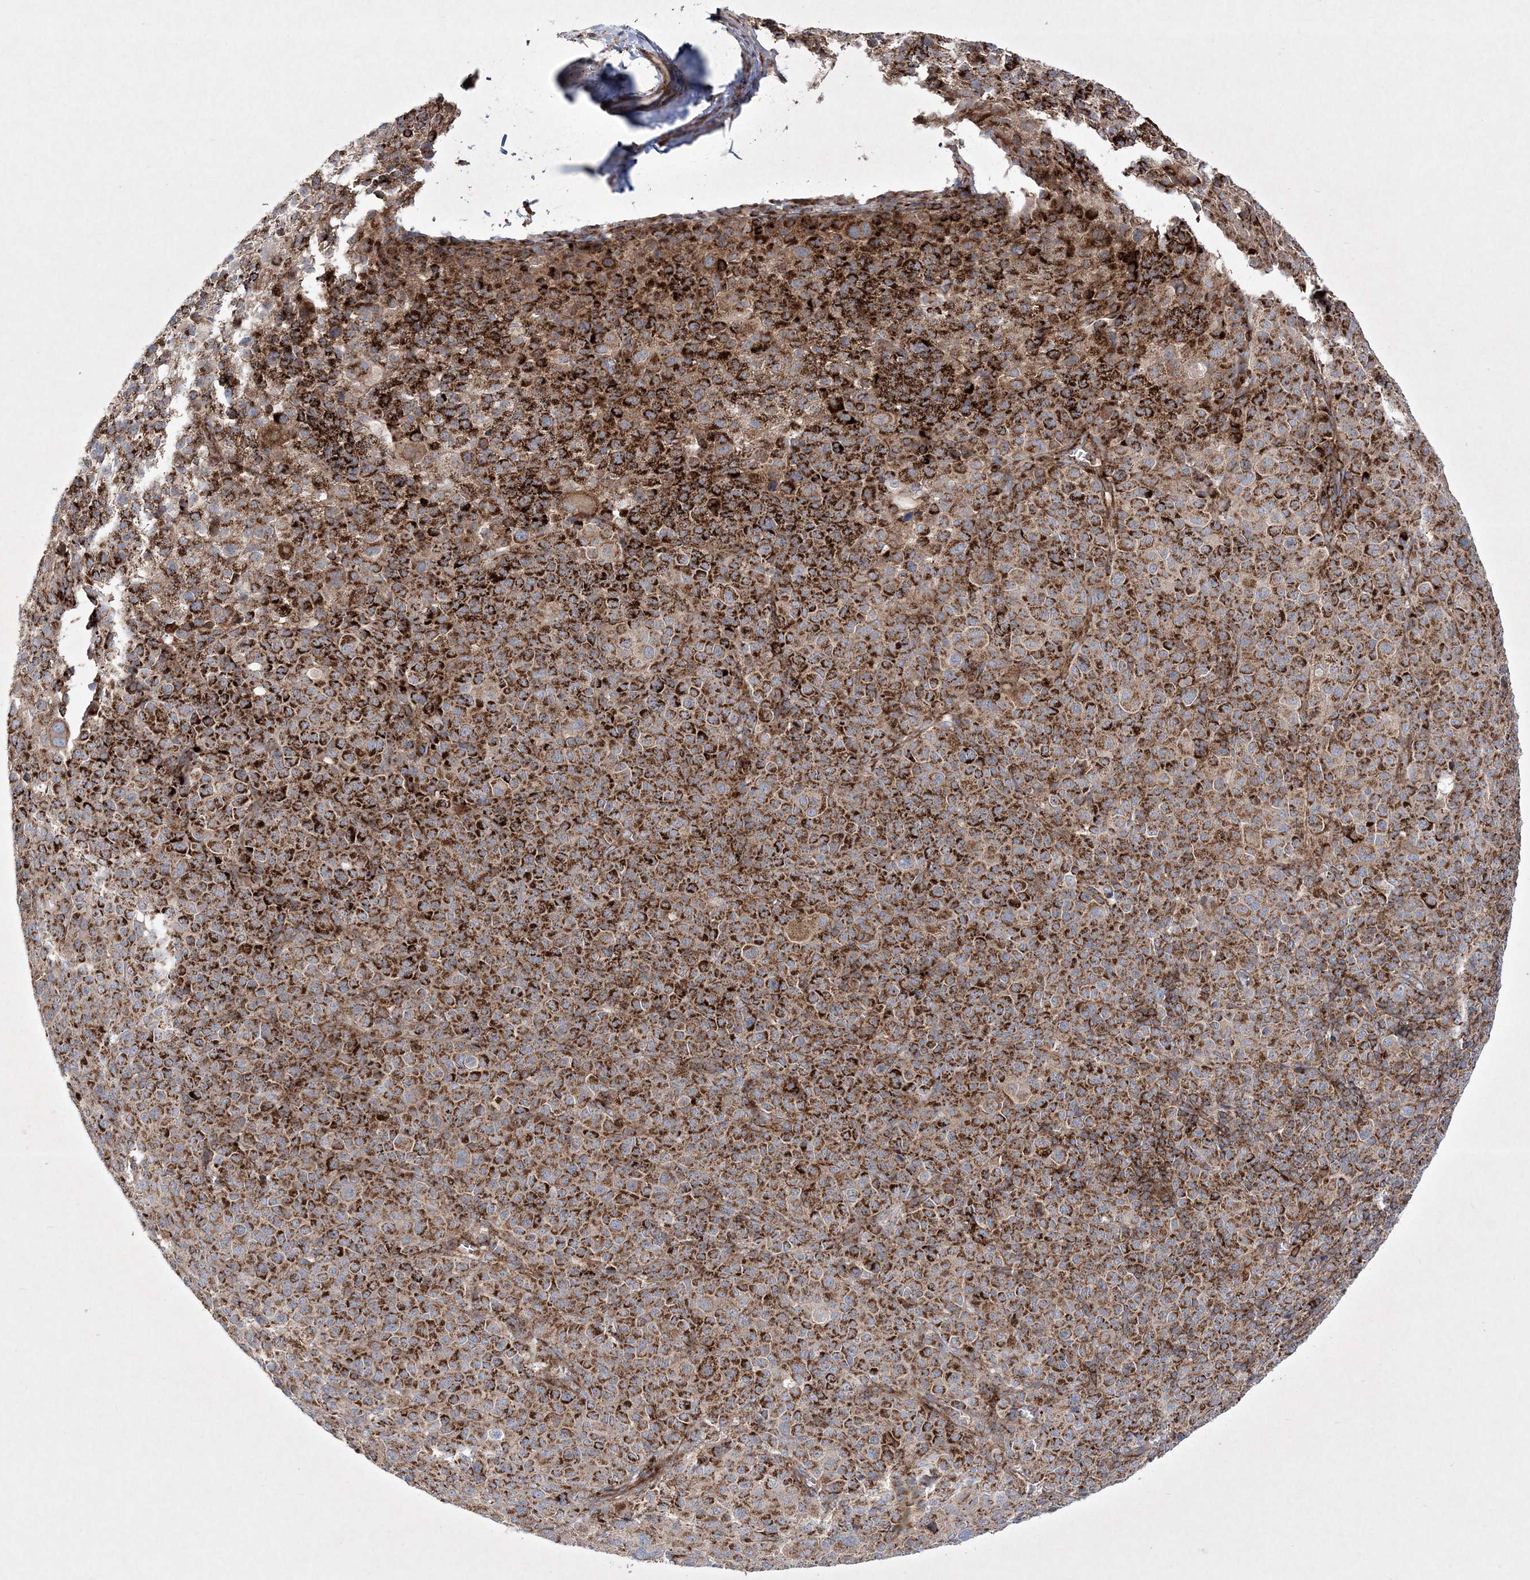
{"staining": {"intensity": "strong", "quantity": "25%-75%", "location": "cytoplasmic/membranous"}, "tissue": "melanoma", "cell_type": "Tumor cells", "image_type": "cancer", "snomed": [{"axis": "morphology", "description": "Malignant melanoma, Metastatic site"}, {"axis": "topography", "description": "Skin"}], "caption": "About 25%-75% of tumor cells in melanoma reveal strong cytoplasmic/membranous protein expression as visualized by brown immunohistochemical staining.", "gene": "RICTOR", "patient": {"sex": "female", "age": 74}}